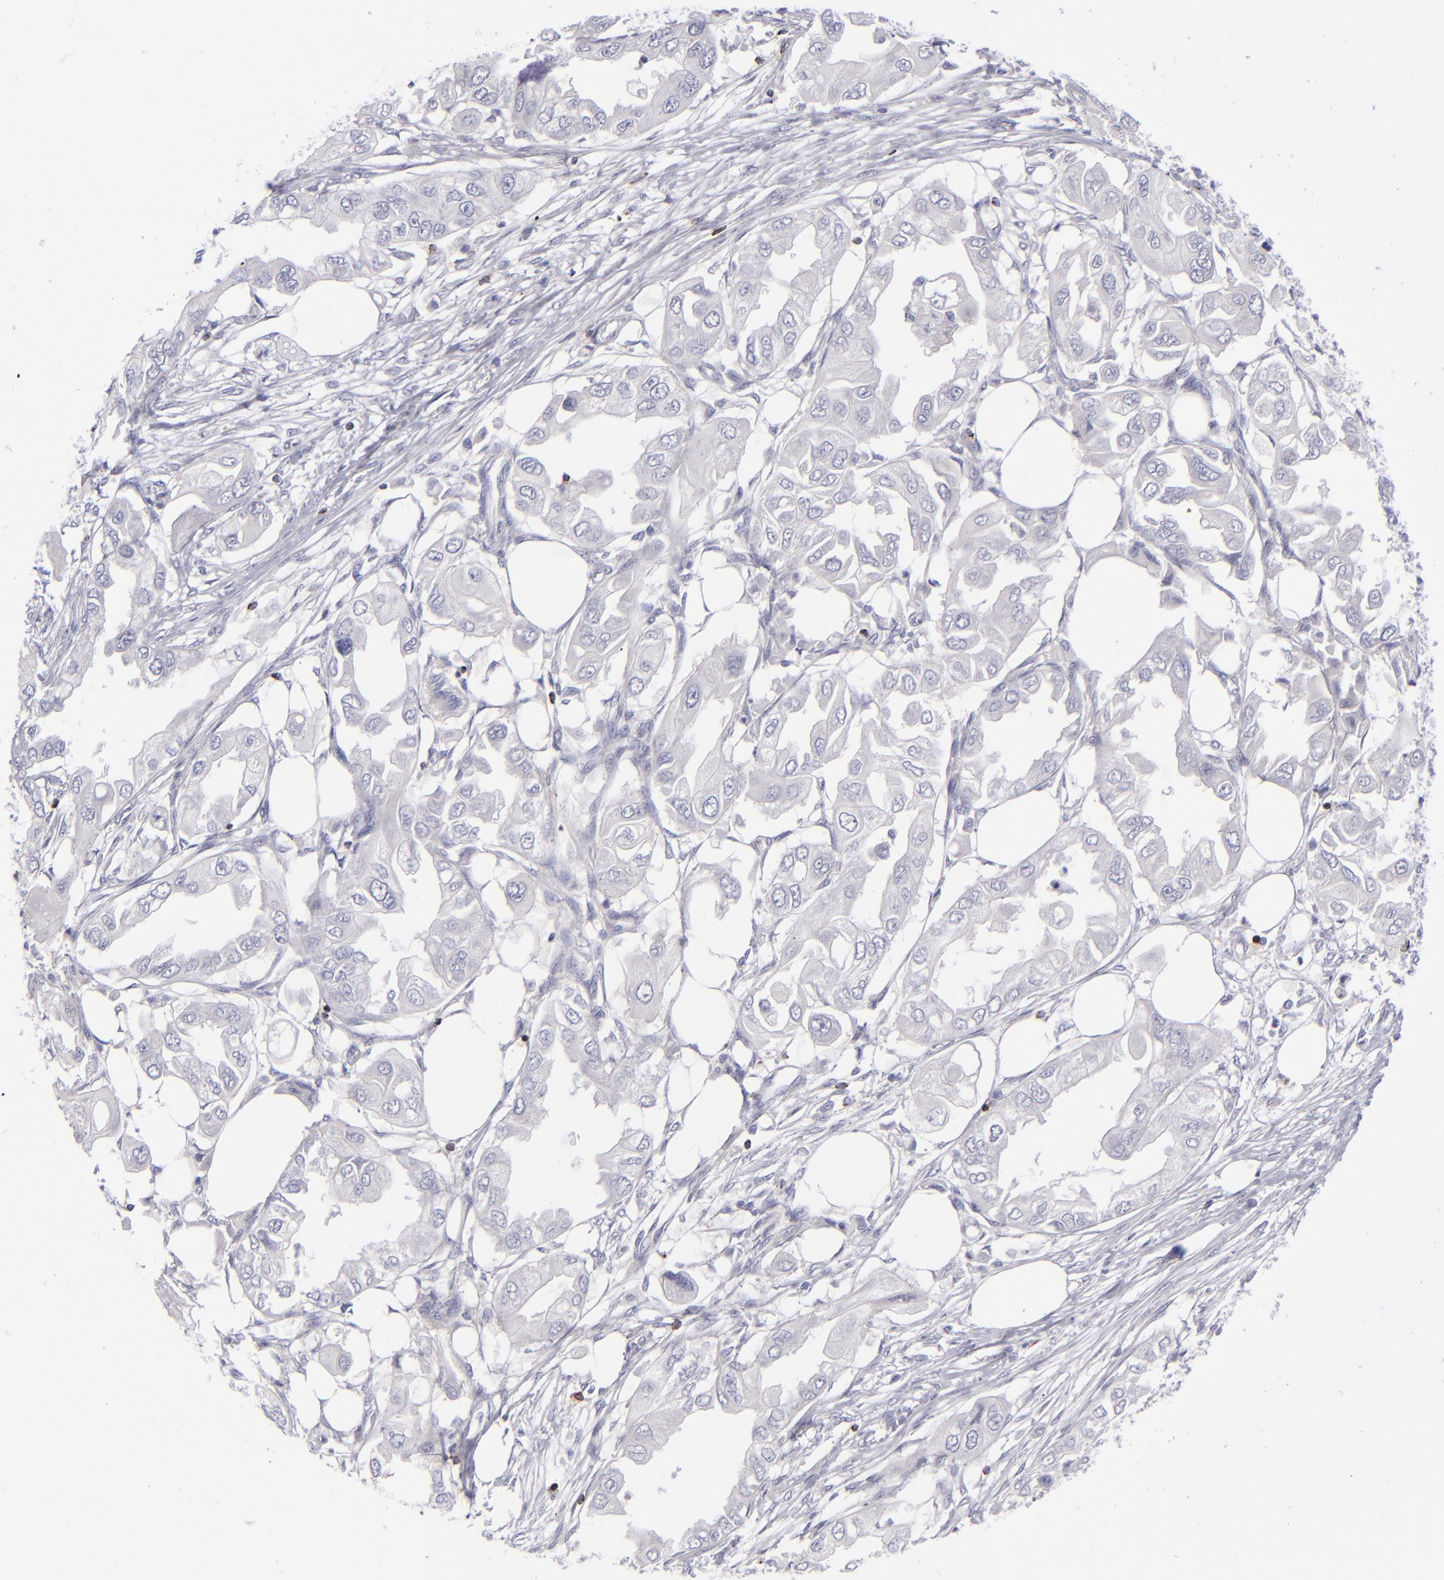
{"staining": {"intensity": "negative", "quantity": "none", "location": "none"}, "tissue": "endometrial cancer", "cell_type": "Tumor cells", "image_type": "cancer", "snomed": [{"axis": "morphology", "description": "Adenocarcinoma, NOS"}, {"axis": "topography", "description": "Endometrium"}], "caption": "Tumor cells are negative for protein expression in human endometrial cancer (adenocarcinoma). (DAB immunohistochemistry with hematoxylin counter stain).", "gene": "CD2", "patient": {"sex": "female", "age": 67}}